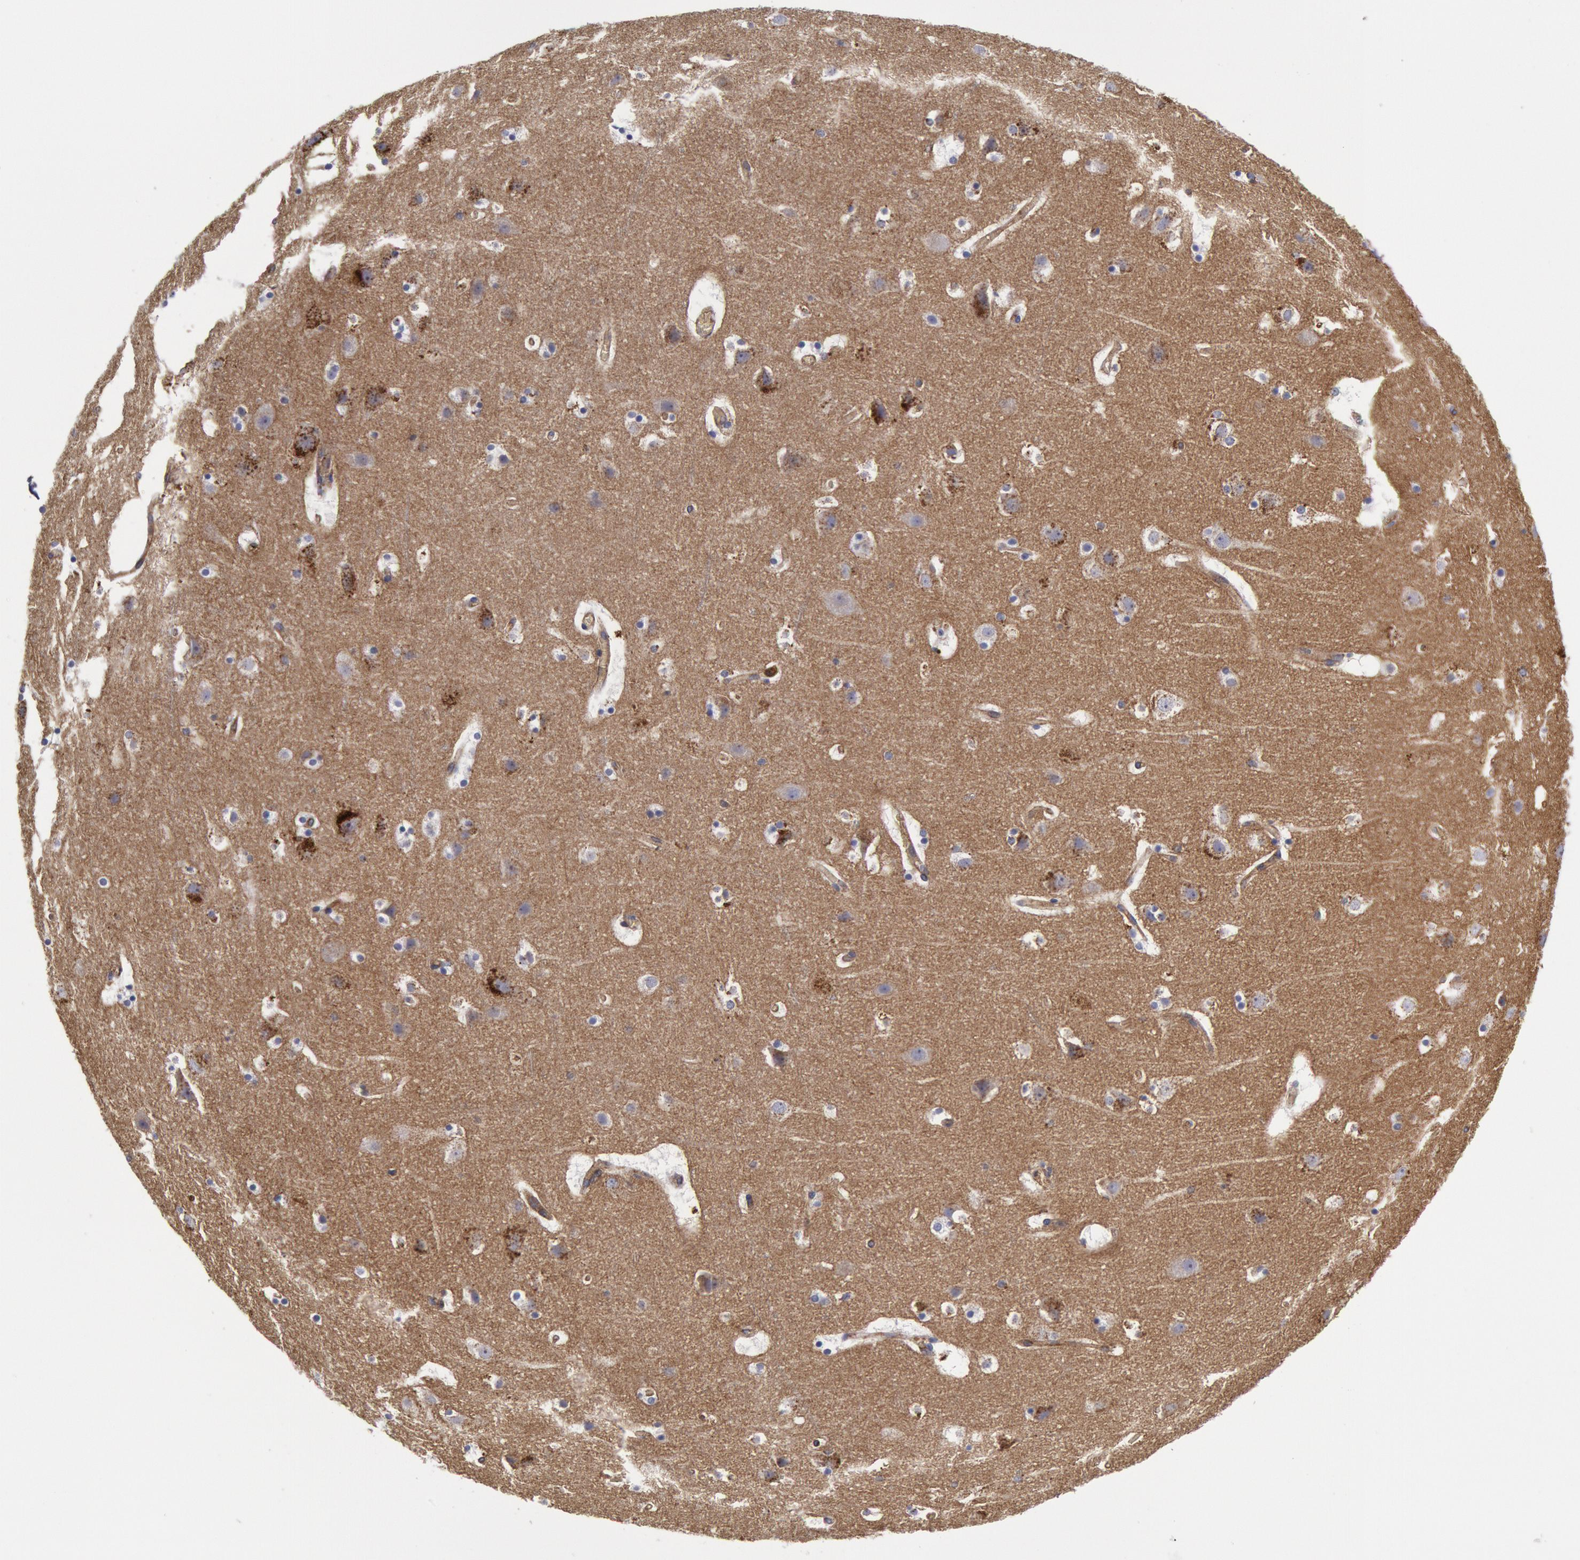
{"staining": {"intensity": "moderate", "quantity": ">75%", "location": "cytoplasmic/membranous"}, "tissue": "cerebral cortex", "cell_type": "Endothelial cells", "image_type": "normal", "snomed": [{"axis": "morphology", "description": "Normal tissue, NOS"}, {"axis": "topography", "description": "Cerebral cortex"}], "caption": "Protein expression analysis of unremarkable cerebral cortex displays moderate cytoplasmic/membranous expression in approximately >75% of endothelial cells.", "gene": "FLOT1", "patient": {"sex": "male", "age": 45}}